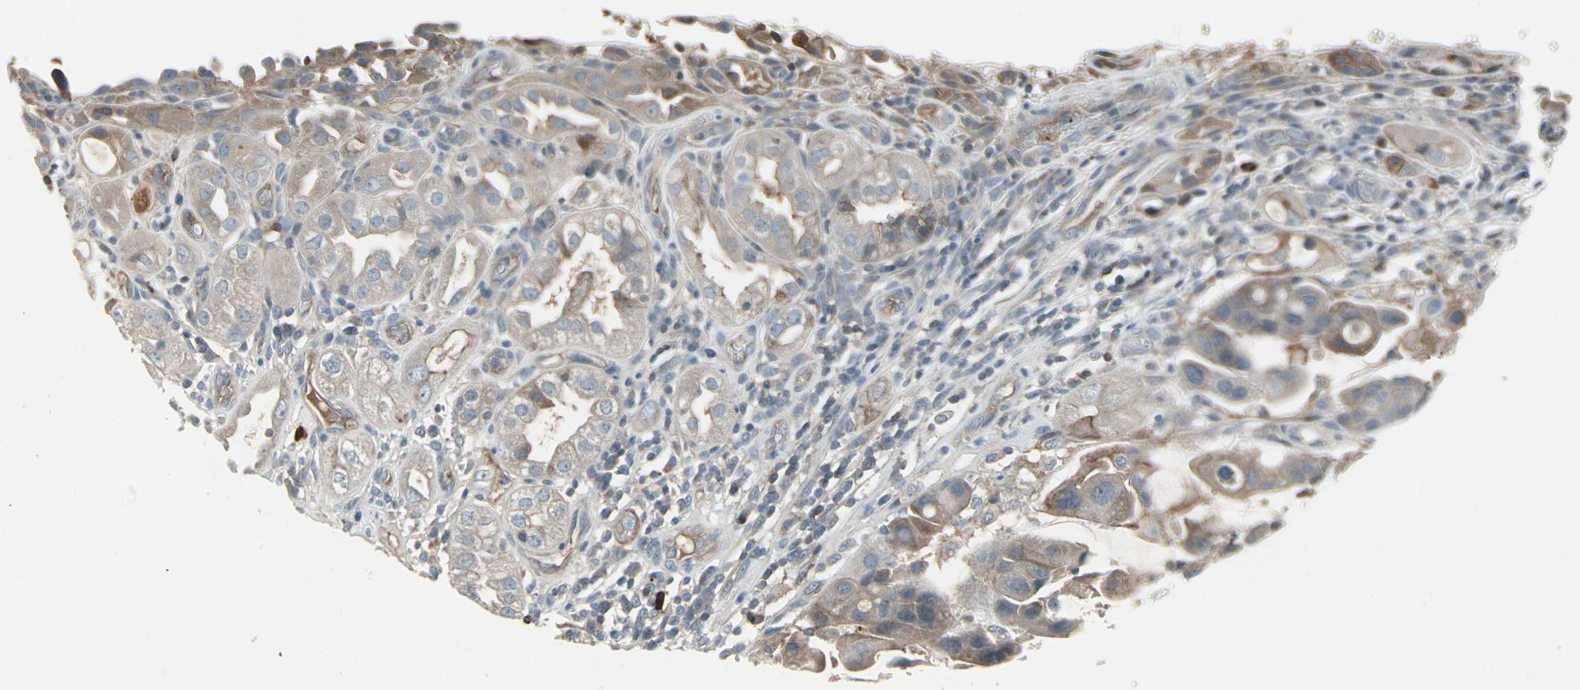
{"staining": {"intensity": "weak", "quantity": "25%-75%", "location": "cytoplasmic/membranous"}, "tissue": "urothelial cancer", "cell_type": "Tumor cells", "image_type": "cancer", "snomed": [{"axis": "morphology", "description": "Urothelial carcinoma, High grade"}, {"axis": "topography", "description": "Urinary bladder"}], "caption": "Immunohistochemistry (IHC) micrograph of neoplastic tissue: human urothelial carcinoma (high-grade) stained using immunohistochemistry demonstrates low levels of weak protein expression localized specifically in the cytoplasmic/membranous of tumor cells, appearing as a cytoplasmic/membranous brown color.", "gene": "ZSCAN32", "patient": {"sex": "female", "age": 64}}